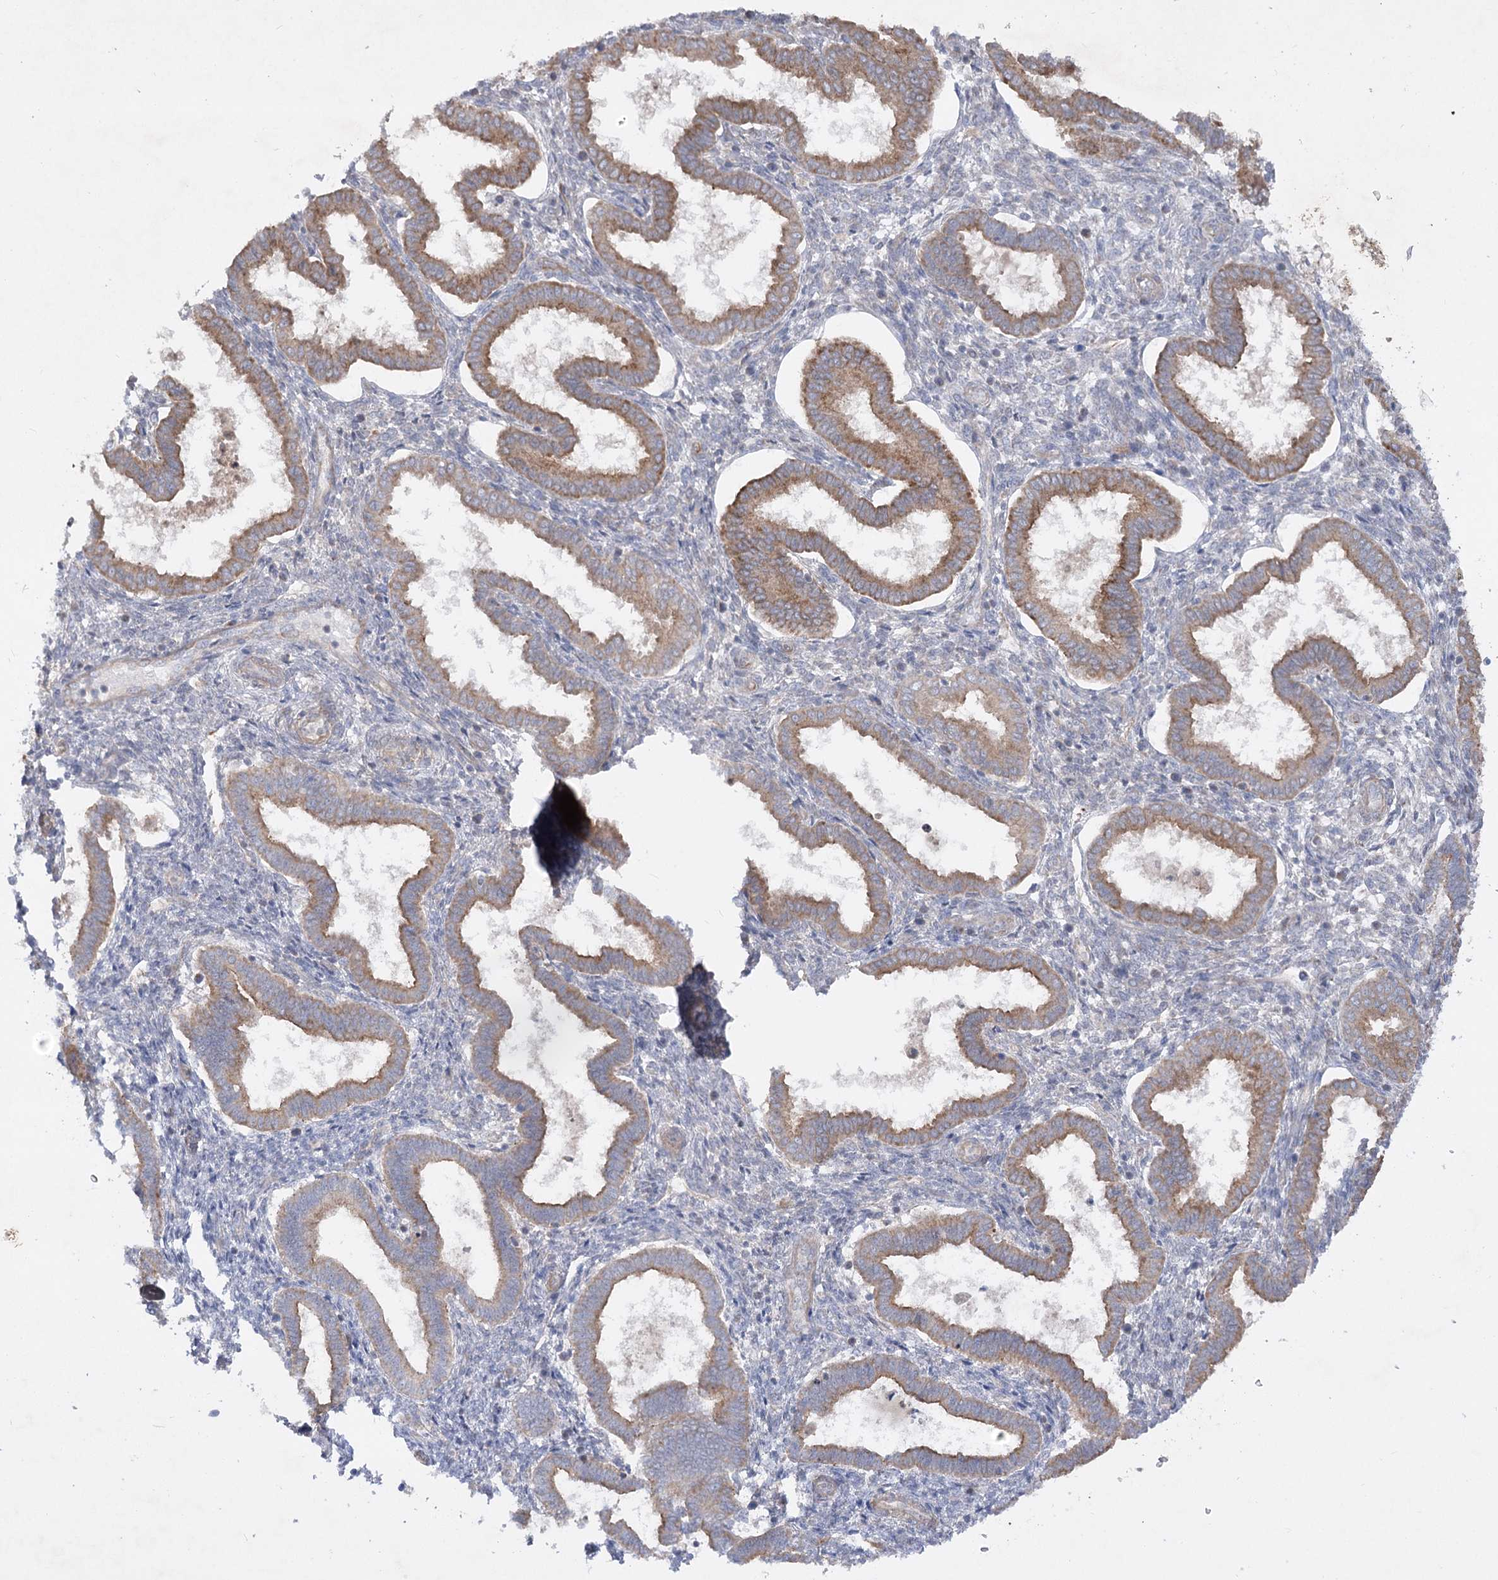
{"staining": {"intensity": "negative", "quantity": "none", "location": "none"}, "tissue": "endometrium", "cell_type": "Cells in endometrial stroma", "image_type": "normal", "snomed": [{"axis": "morphology", "description": "Normal tissue, NOS"}, {"axis": "topography", "description": "Endometrium"}], "caption": "Photomicrograph shows no significant protein positivity in cells in endometrial stroma of unremarkable endometrium.", "gene": "KIAA0825", "patient": {"sex": "female", "age": 24}}